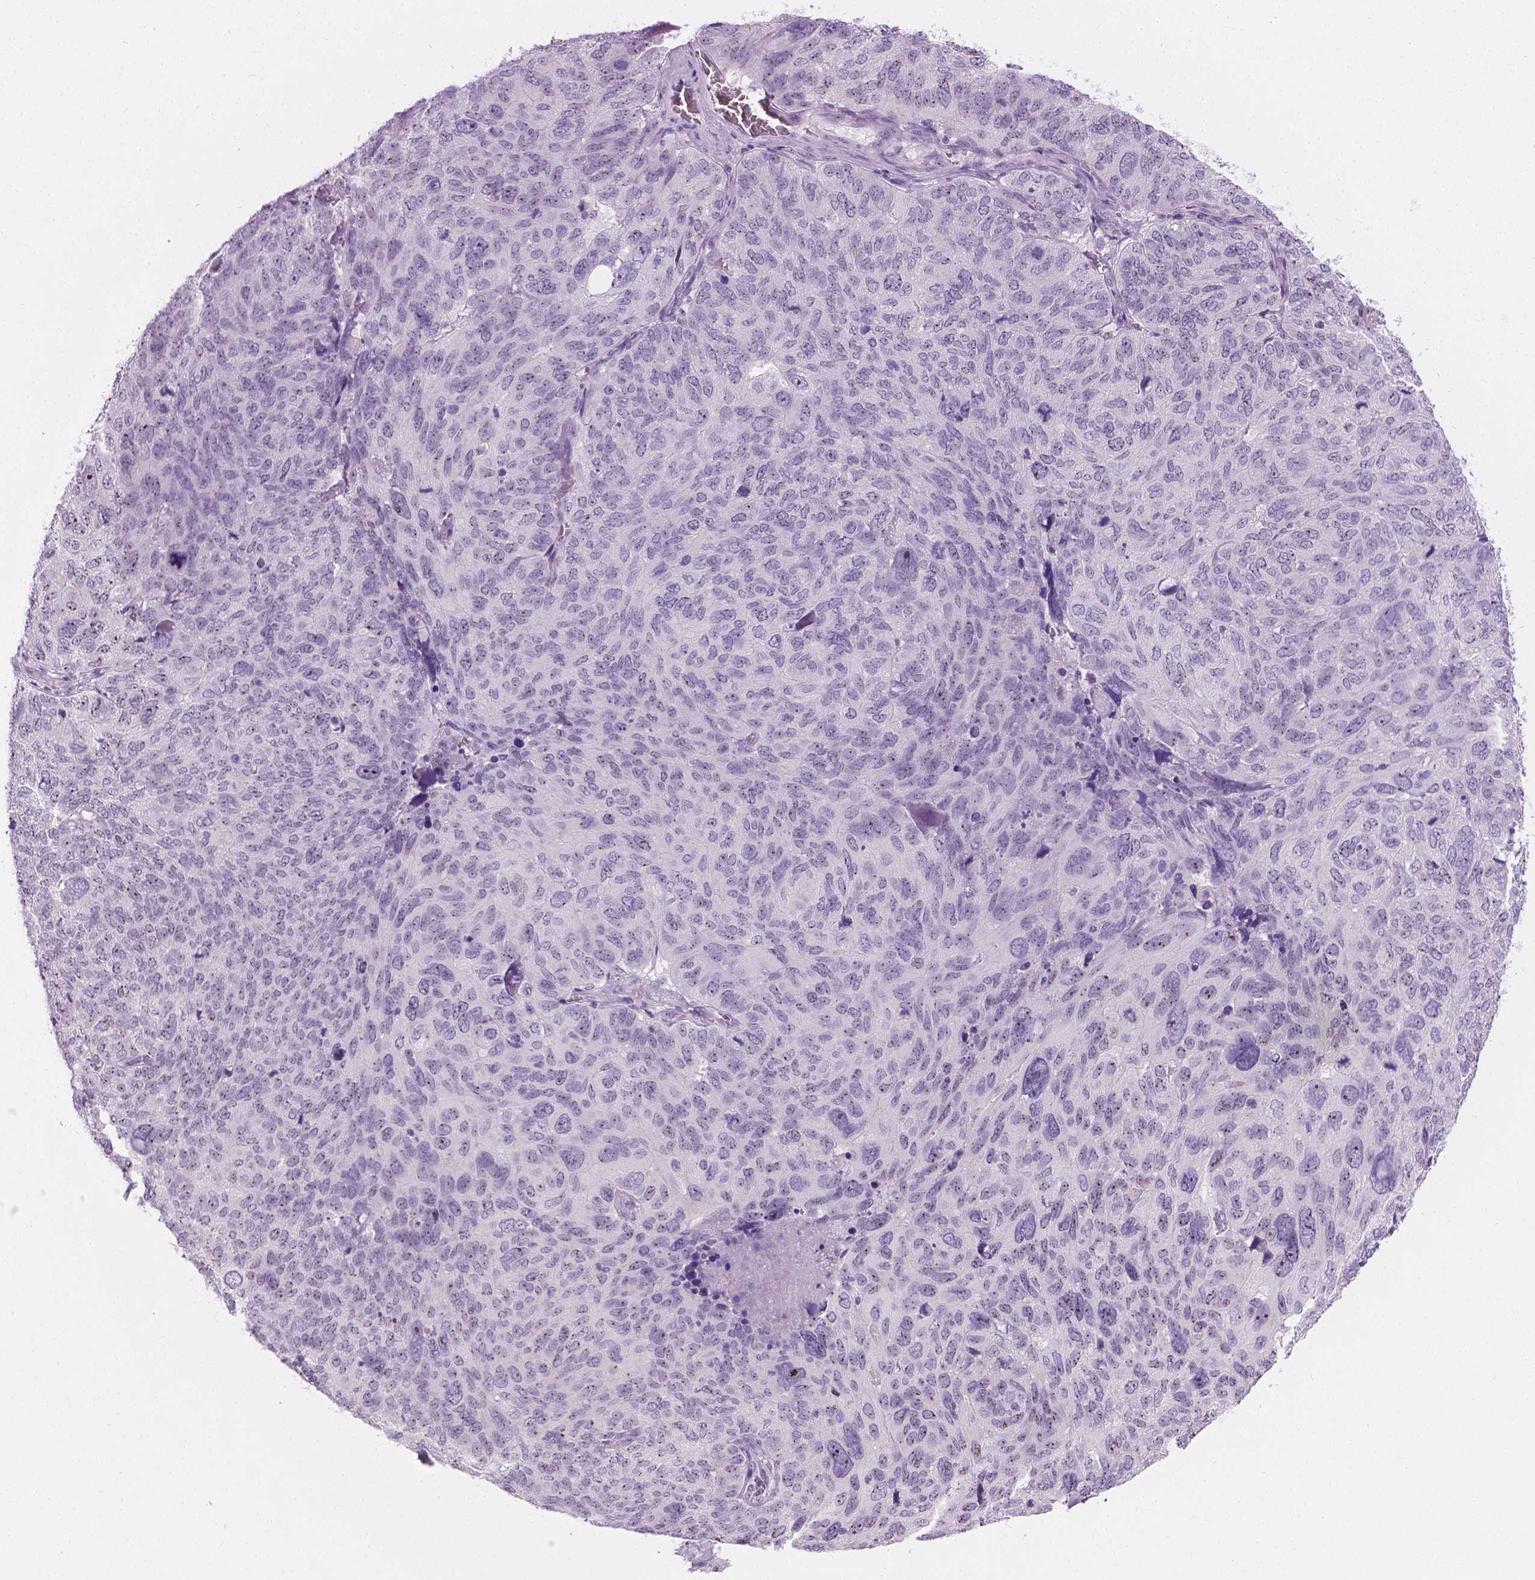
{"staining": {"intensity": "negative", "quantity": "none", "location": "none"}, "tissue": "ovarian cancer", "cell_type": "Tumor cells", "image_type": "cancer", "snomed": [{"axis": "morphology", "description": "Carcinoma, endometroid"}, {"axis": "topography", "description": "Ovary"}], "caption": "Tumor cells are negative for protein expression in human ovarian endometroid carcinoma.", "gene": "NOL7", "patient": {"sex": "female", "age": 58}}